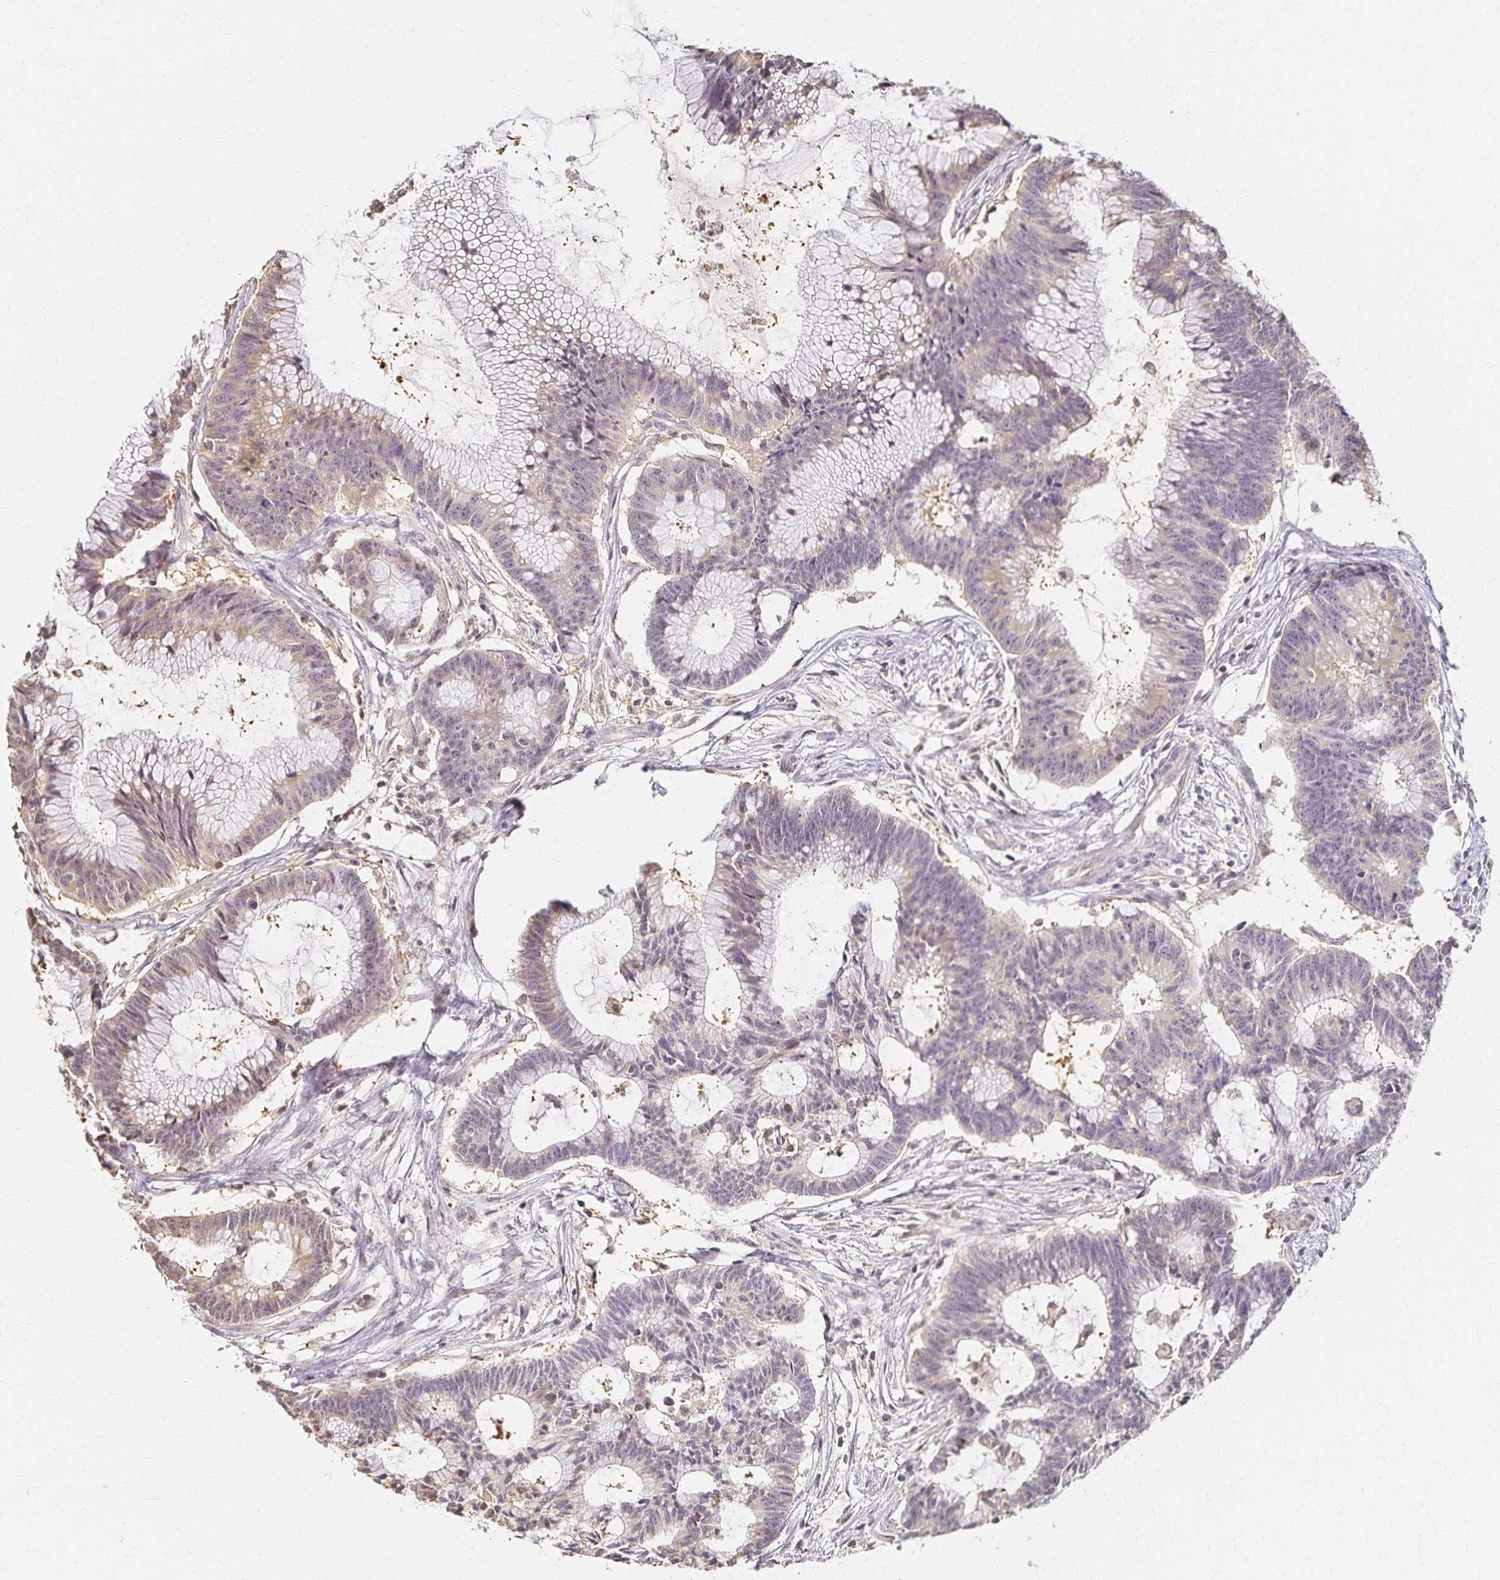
{"staining": {"intensity": "weak", "quantity": "25%-75%", "location": "cytoplasmic/membranous"}, "tissue": "colorectal cancer", "cell_type": "Tumor cells", "image_type": "cancer", "snomed": [{"axis": "morphology", "description": "Adenocarcinoma, NOS"}, {"axis": "topography", "description": "Colon"}], "caption": "Protein positivity by immunohistochemistry (IHC) reveals weak cytoplasmic/membranous expression in approximately 25%-75% of tumor cells in colorectal cancer (adenocarcinoma).", "gene": "AZGP1", "patient": {"sex": "female", "age": 78}}